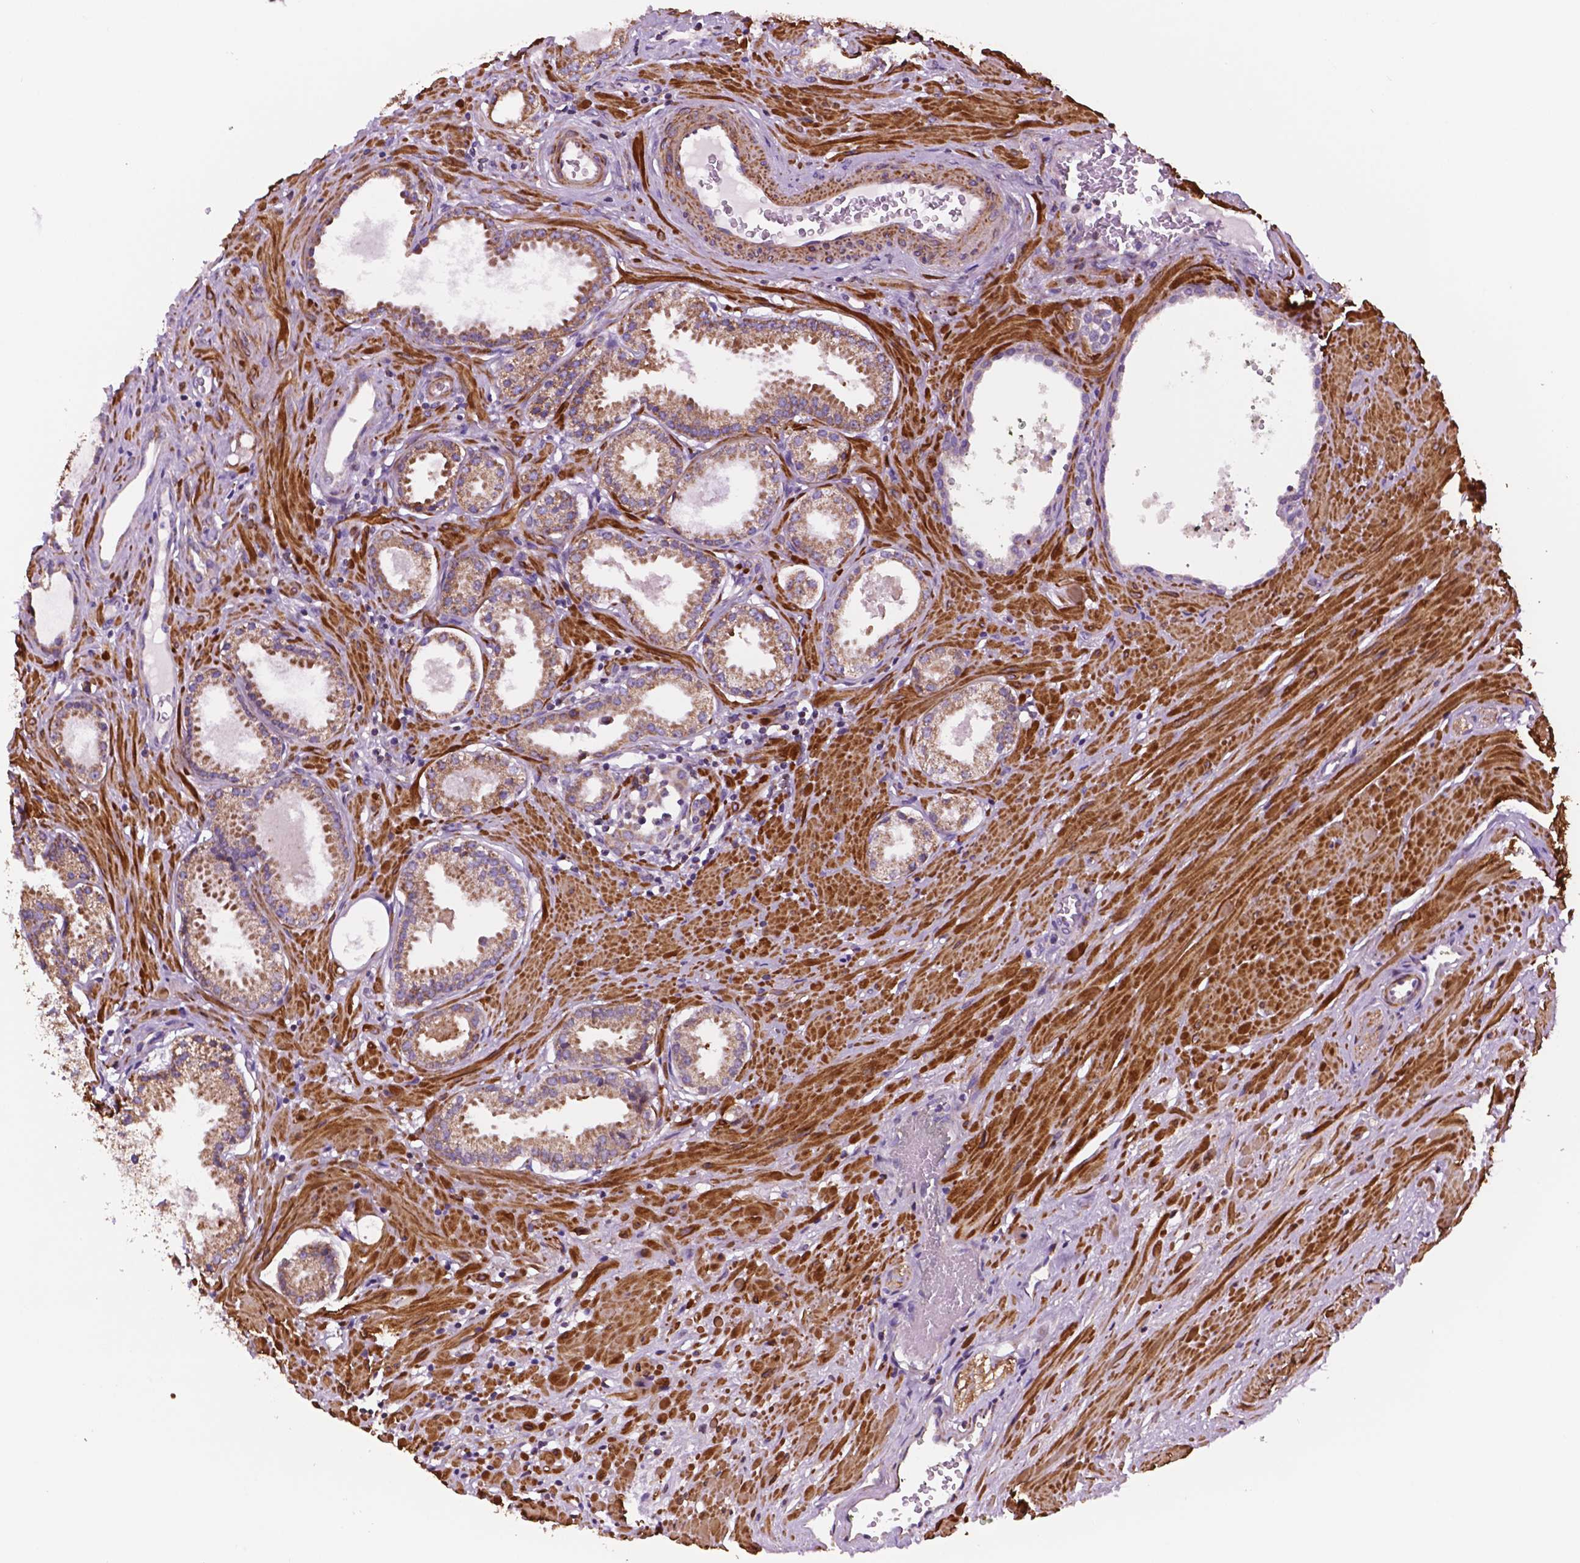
{"staining": {"intensity": "weak", "quantity": ">75%", "location": "cytoplasmic/membranous"}, "tissue": "prostate cancer", "cell_type": "Tumor cells", "image_type": "cancer", "snomed": [{"axis": "morphology", "description": "Adenocarcinoma, NOS"}, {"axis": "morphology", "description": "Adenocarcinoma, Low grade"}, {"axis": "topography", "description": "Prostate"}], "caption": "High-magnification brightfield microscopy of prostate low-grade adenocarcinoma stained with DAB (brown) and counterstained with hematoxylin (blue). tumor cells exhibit weak cytoplasmic/membranous staining is appreciated in approximately>75% of cells. (brown staining indicates protein expression, while blue staining denotes nuclei).", "gene": "GEMIN4", "patient": {"sex": "male", "age": 64}}